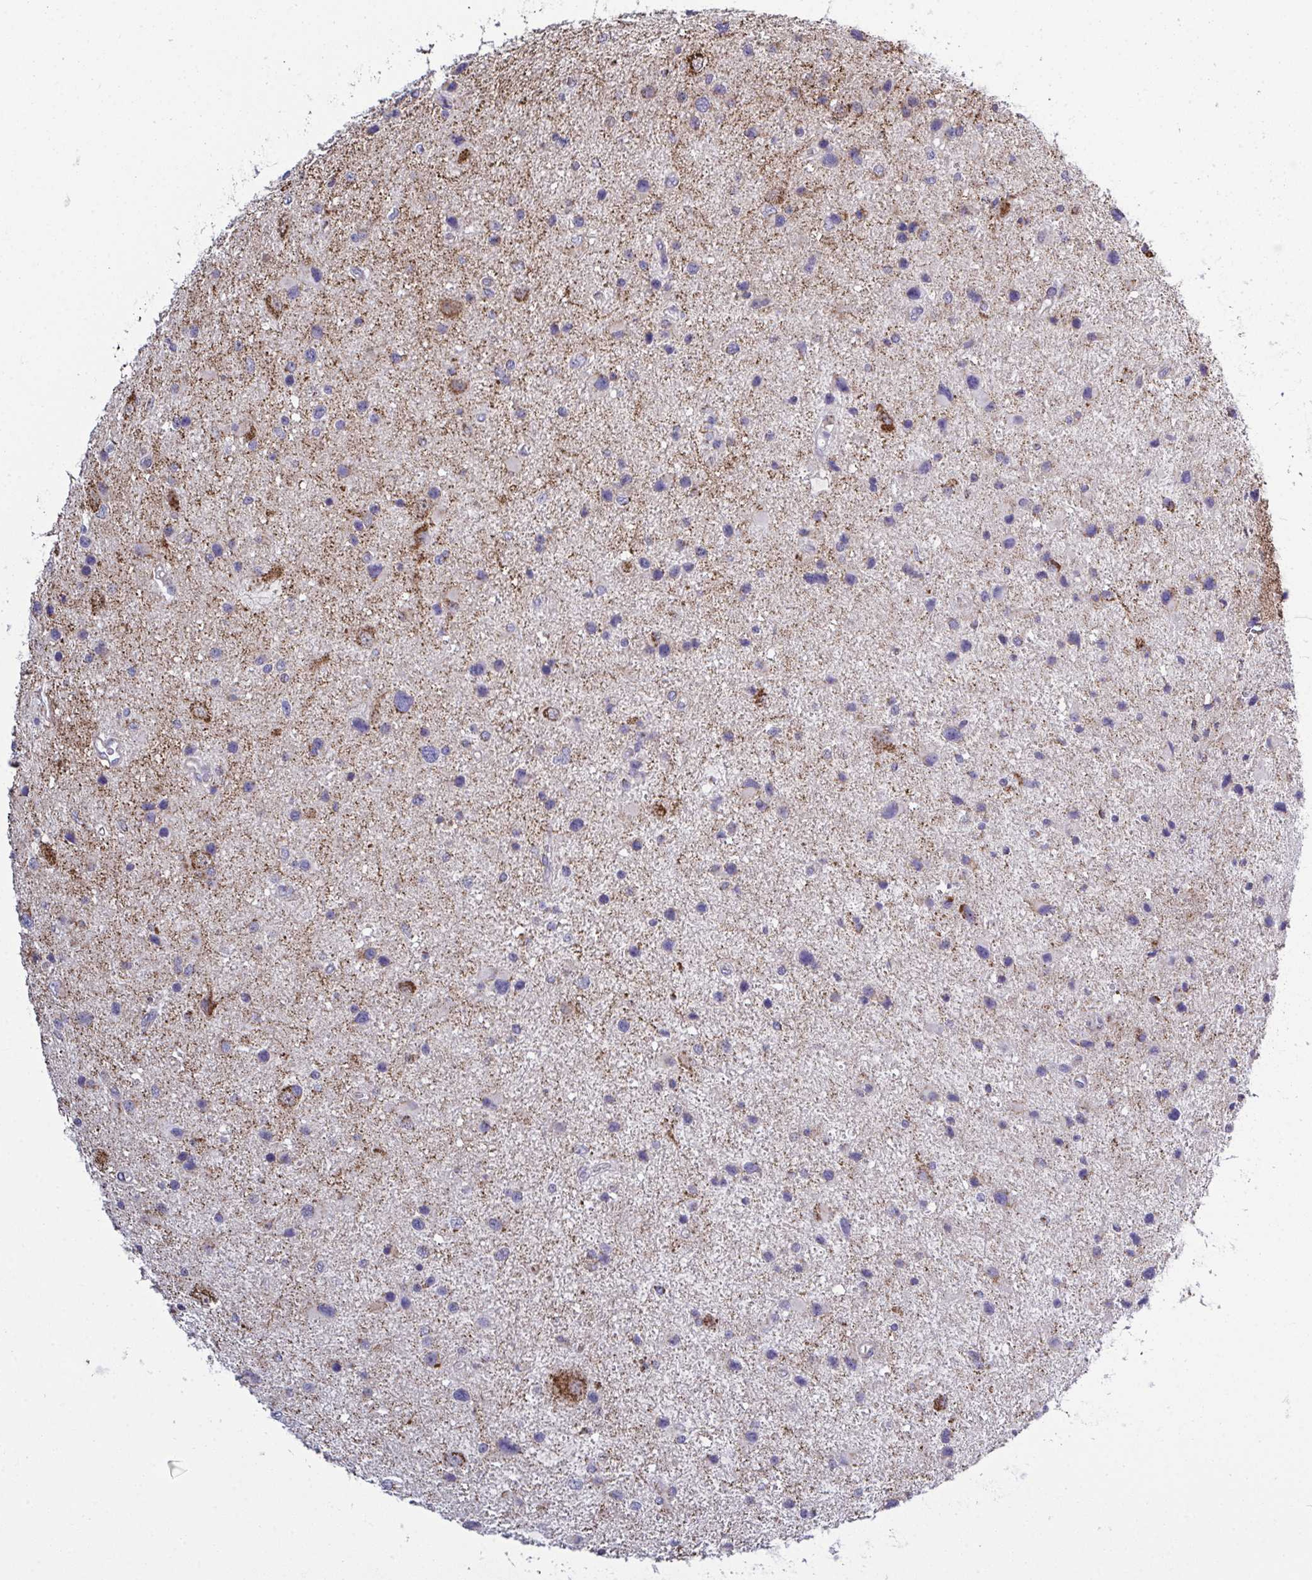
{"staining": {"intensity": "weak", "quantity": "<25%", "location": "cytoplasmic/membranous"}, "tissue": "glioma", "cell_type": "Tumor cells", "image_type": "cancer", "snomed": [{"axis": "morphology", "description": "Glioma, malignant, Low grade"}, {"axis": "topography", "description": "Brain"}], "caption": "This is an immunohistochemistry micrograph of low-grade glioma (malignant). There is no positivity in tumor cells.", "gene": "CSDE1", "patient": {"sex": "female", "age": 32}}